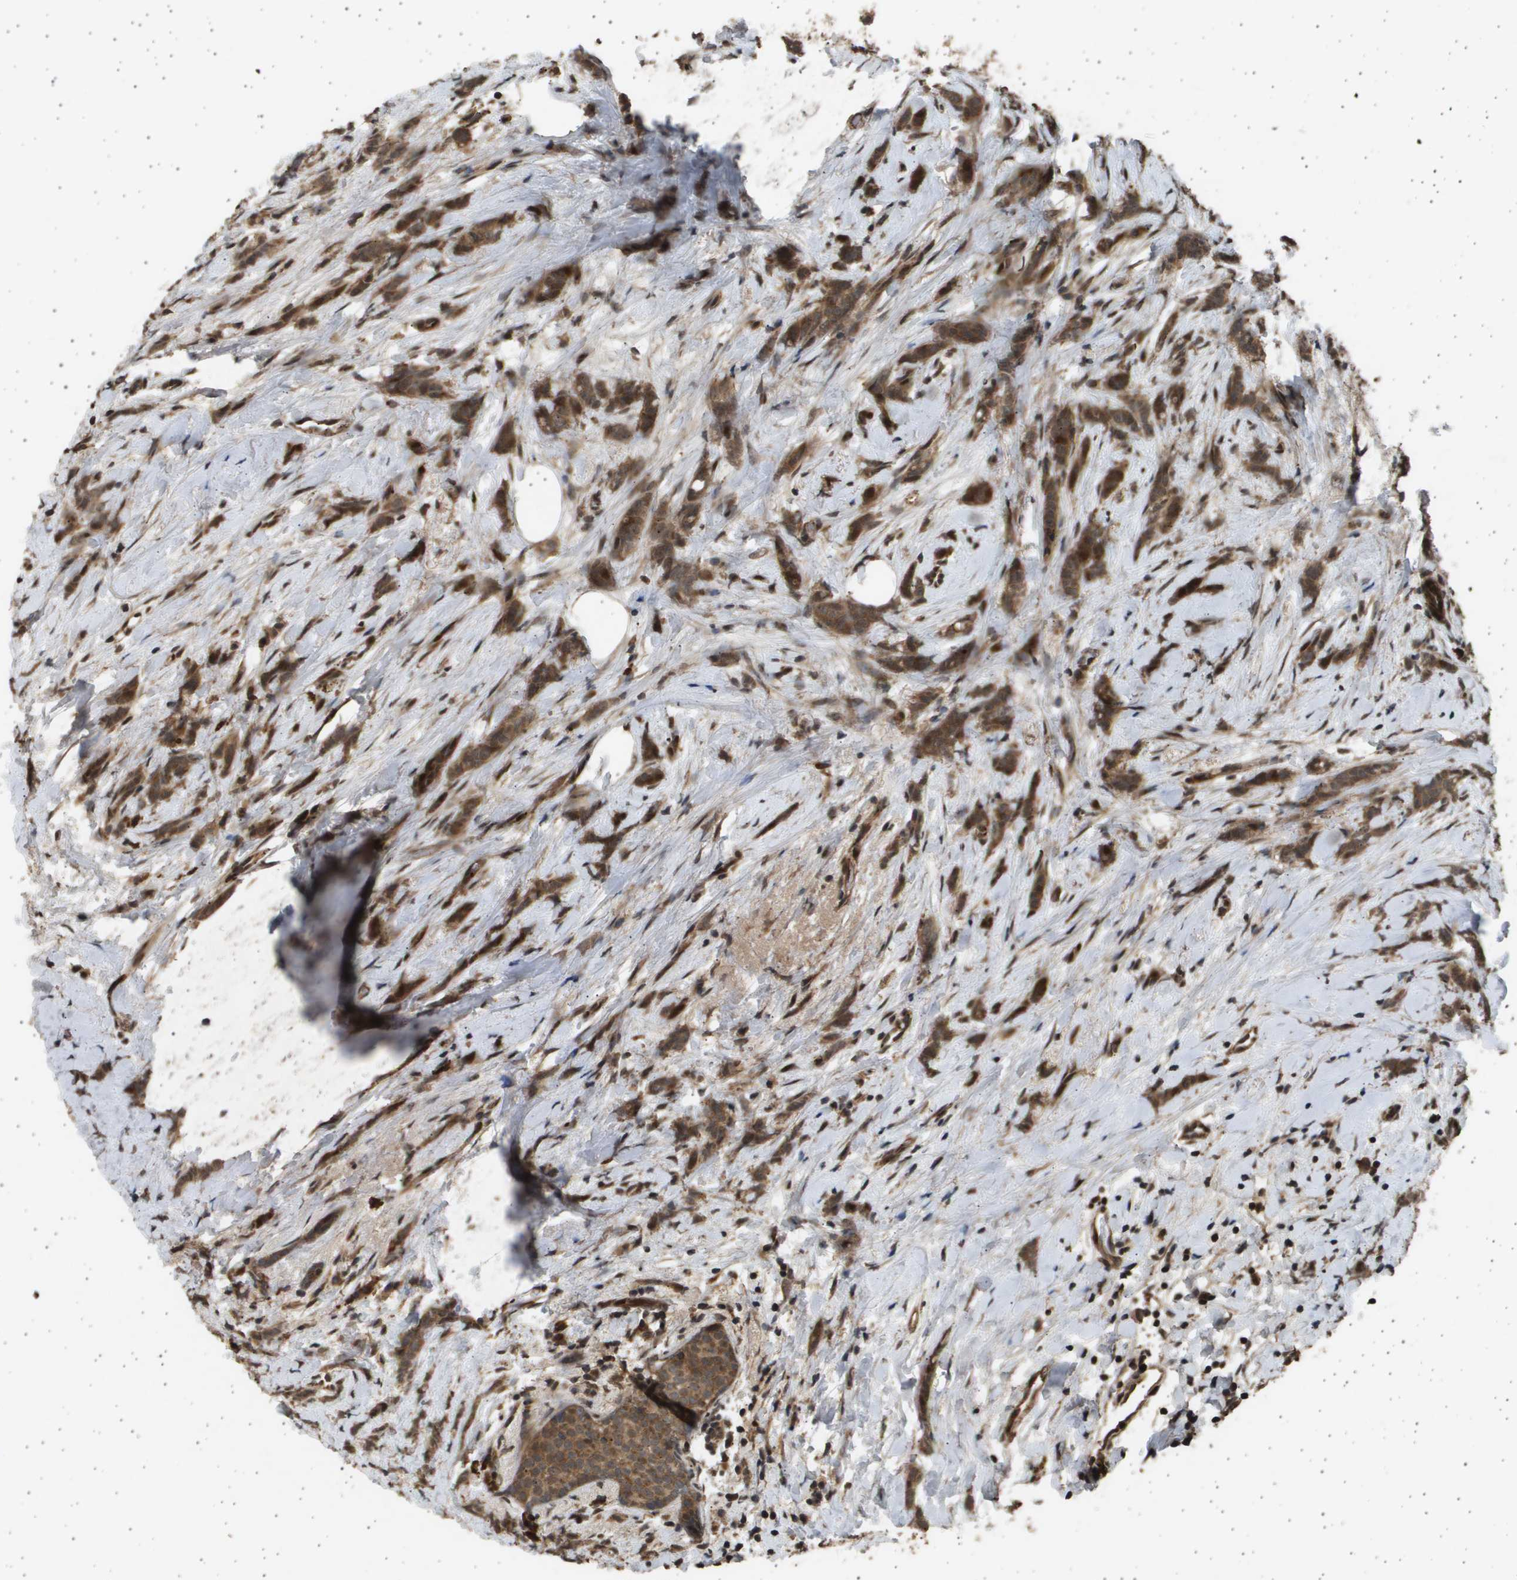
{"staining": {"intensity": "moderate", "quantity": ">75%", "location": "cytoplasmic/membranous,nuclear"}, "tissue": "breast cancer", "cell_type": "Tumor cells", "image_type": "cancer", "snomed": [{"axis": "morphology", "description": "Lobular carcinoma, in situ"}, {"axis": "morphology", "description": "Lobular carcinoma"}, {"axis": "topography", "description": "Breast"}], "caption": "An image of human breast lobular carcinoma stained for a protein displays moderate cytoplasmic/membranous and nuclear brown staining in tumor cells.", "gene": "TNRC6A", "patient": {"sex": "female", "age": 41}}